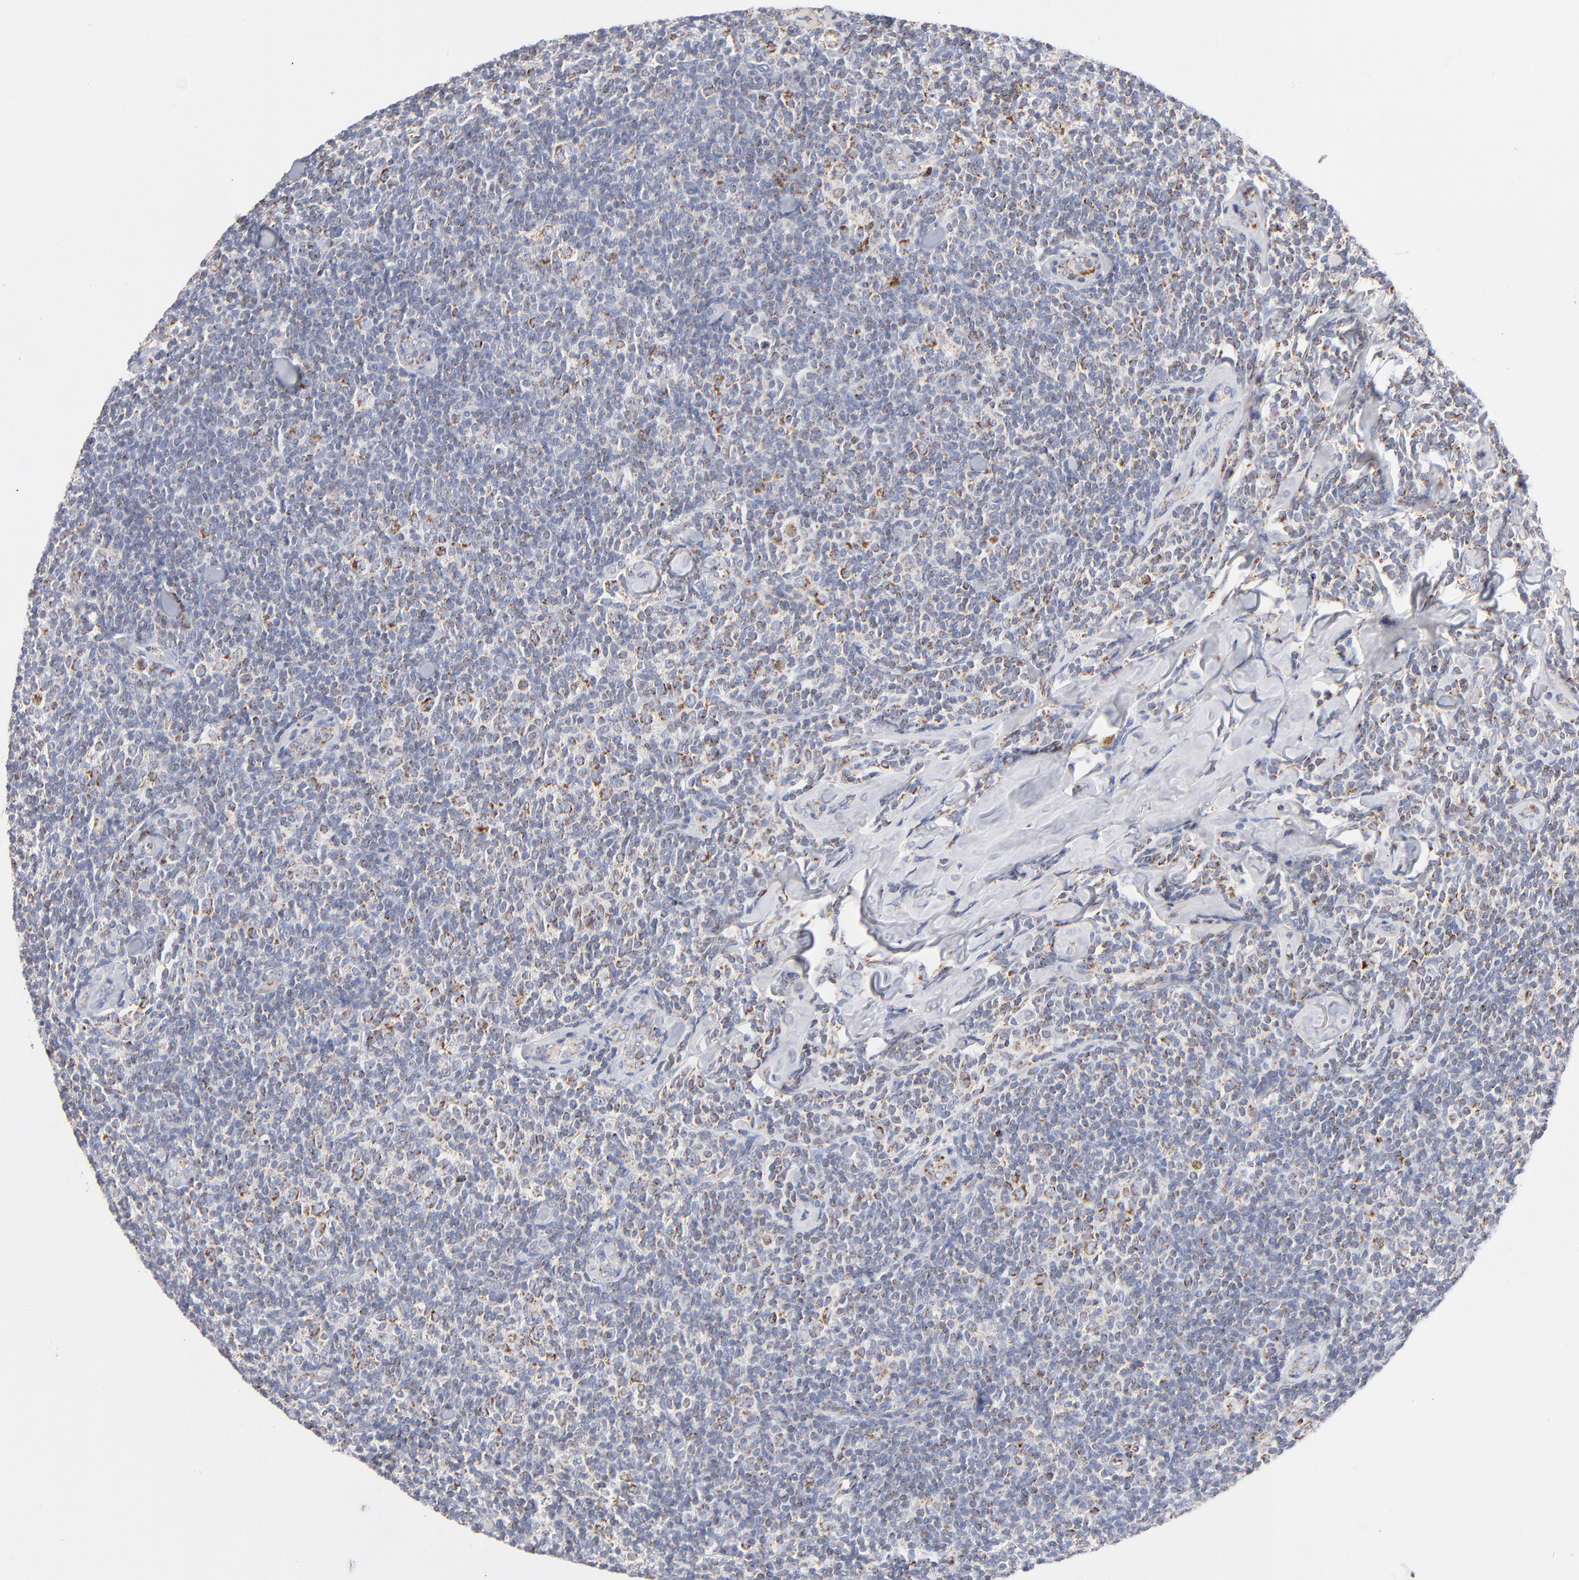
{"staining": {"intensity": "moderate", "quantity": "<25%", "location": "cytoplasmic/membranous"}, "tissue": "lymphoma", "cell_type": "Tumor cells", "image_type": "cancer", "snomed": [{"axis": "morphology", "description": "Malignant lymphoma, non-Hodgkin's type, Low grade"}, {"axis": "topography", "description": "Lymph node"}], "caption": "Protein staining exhibits moderate cytoplasmic/membranous staining in approximately <25% of tumor cells in malignant lymphoma, non-Hodgkin's type (low-grade).", "gene": "DLAT", "patient": {"sex": "female", "age": 56}}